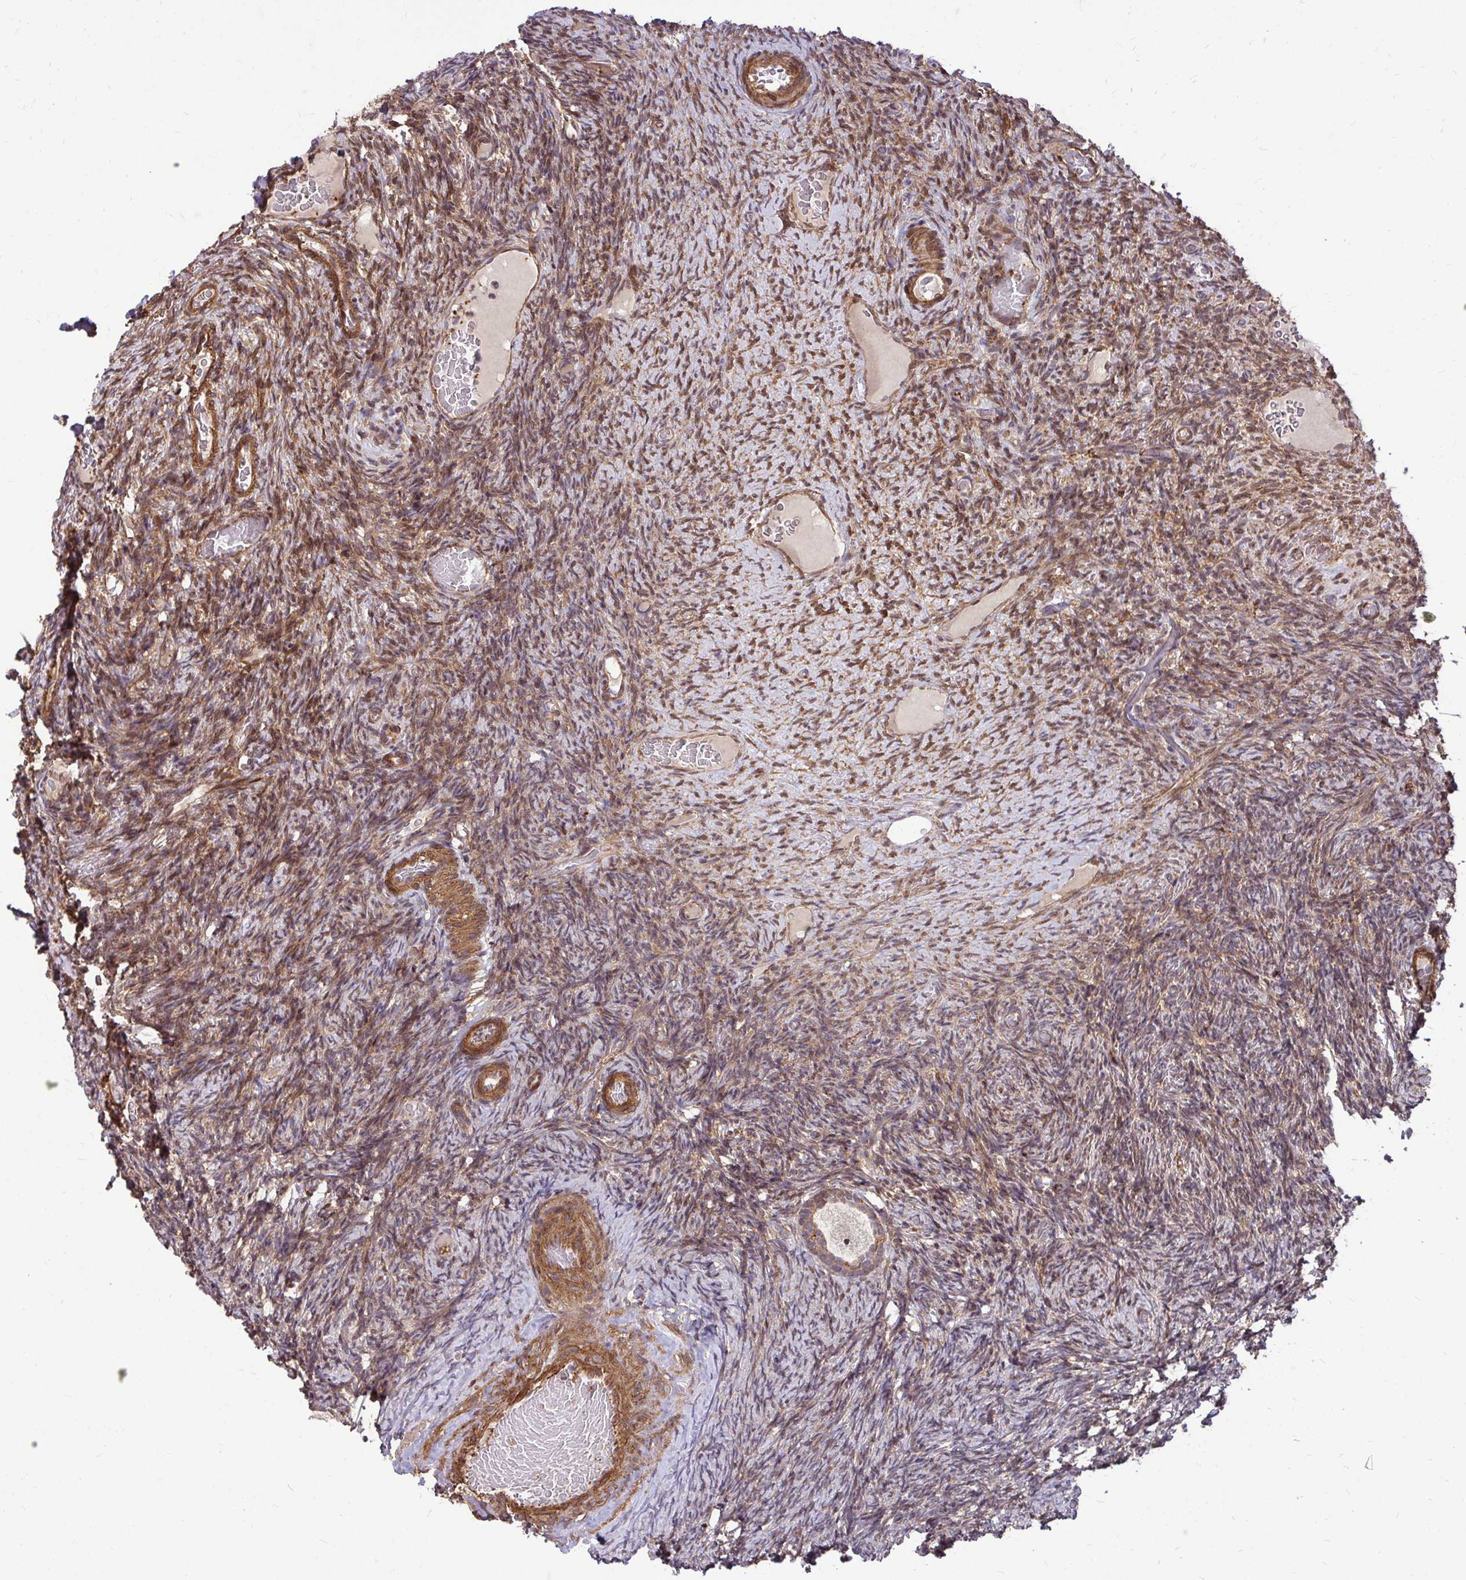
{"staining": {"intensity": "moderate", "quantity": ">75%", "location": "cytoplasmic/membranous"}, "tissue": "ovary", "cell_type": "Follicle cells", "image_type": "normal", "snomed": [{"axis": "morphology", "description": "Normal tissue, NOS"}, {"axis": "topography", "description": "Ovary"}], "caption": "DAB (3,3'-diaminobenzidine) immunohistochemical staining of unremarkable human ovary exhibits moderate cytoplasmic/membranous protein expression in approximately >75% of follicle cells.", "gene": "TRIP6", "patient": {"sex": "female", "age": 34}}